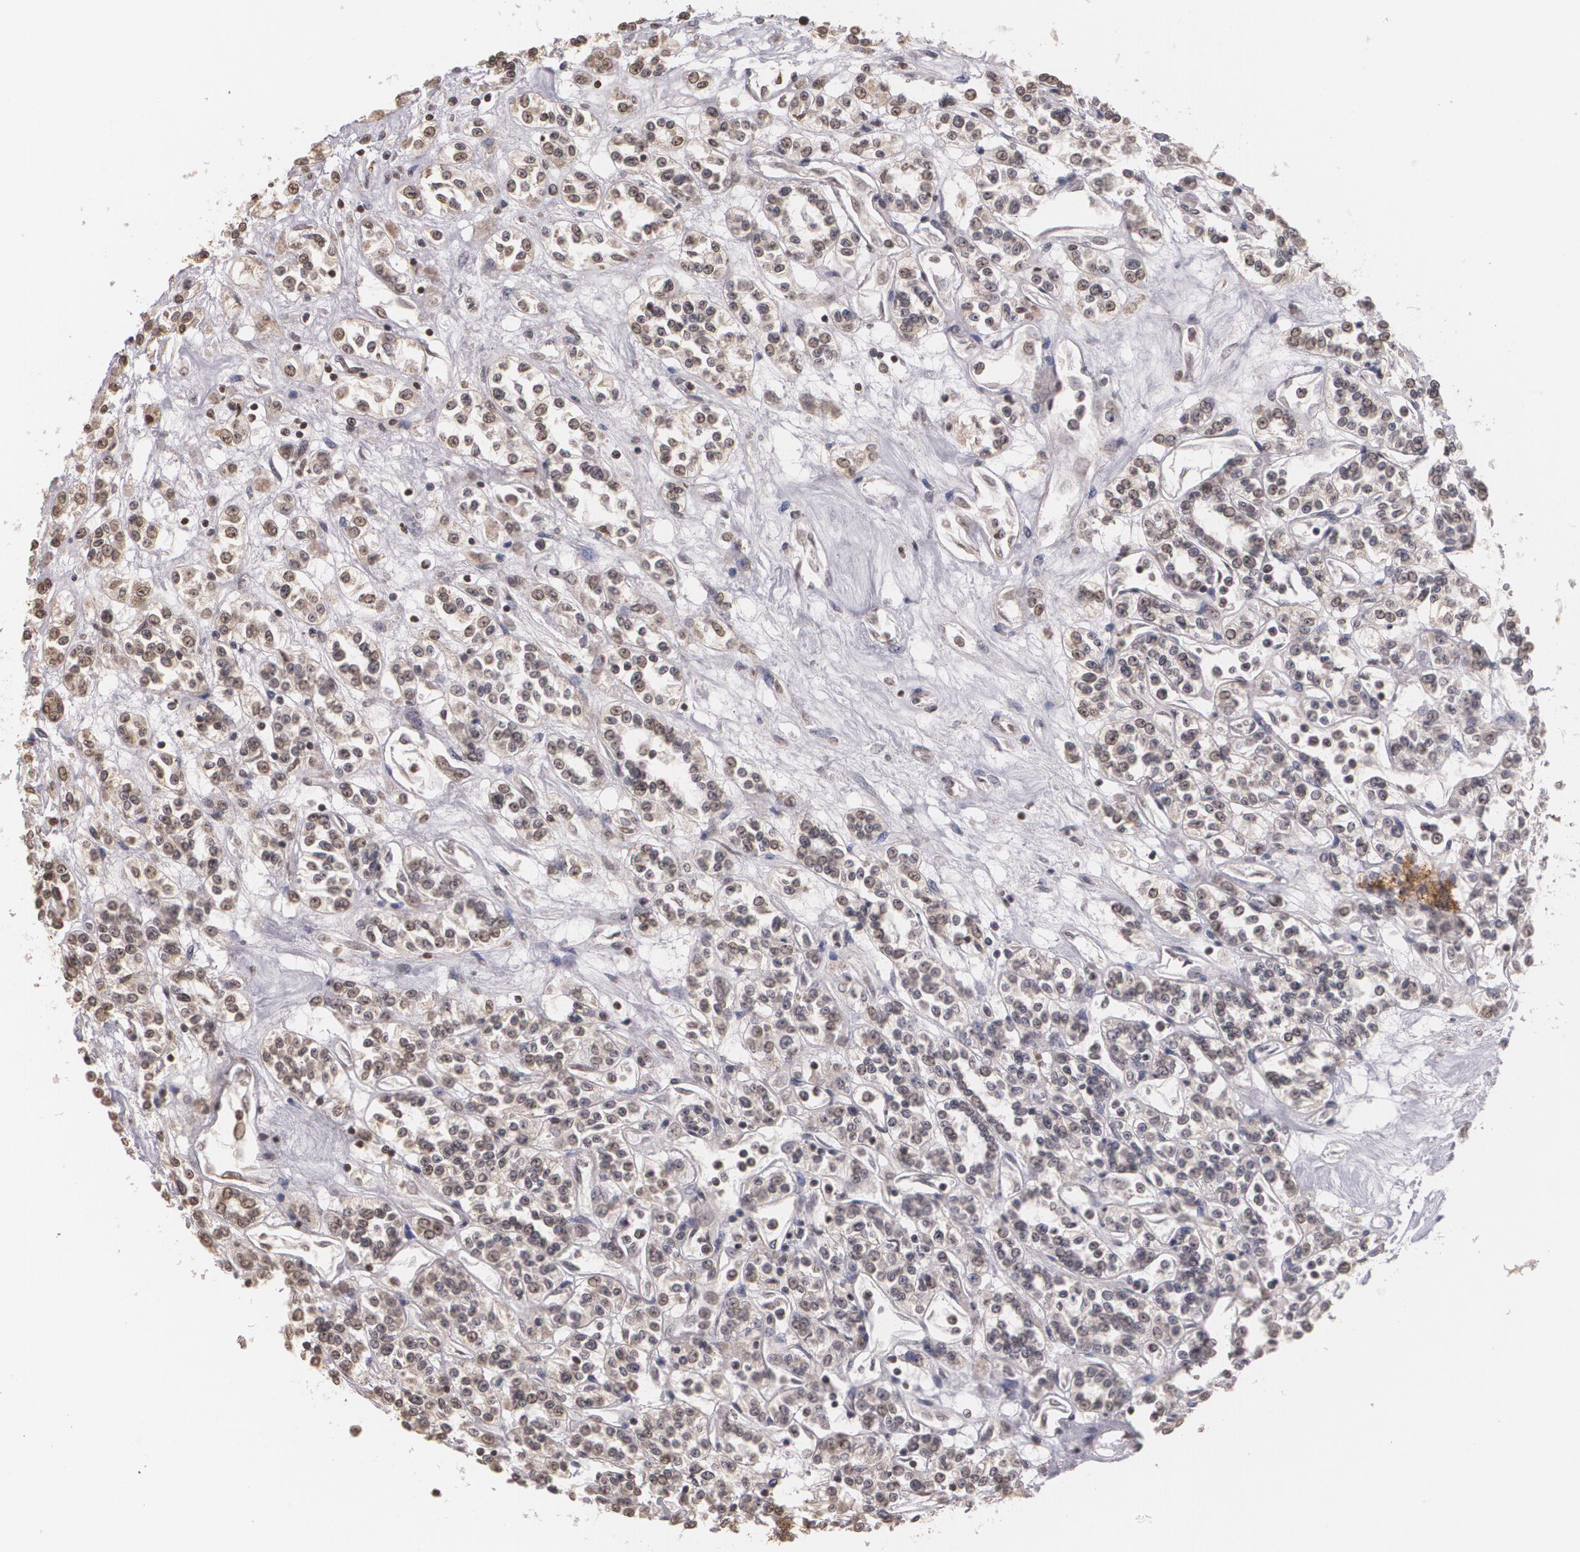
{"staining": {"intensity": "weak", "quantity": "<25%", "location": "nuclear"}, "tissue": "renal cancer", "cell_type": "Tumor cells", "image_type": "cancer", "snomed": [{"axis": "morphology", "description": "Adenocarcinoma, NOS"}, {"axis": "topography", "description": "Kidney"}], "caption": "A high-resolution photomicrograph shows immunohistochemistry (IHC) staining of renal cancer (adenocarcinoma), which demonstrates no significant staining in tumor cells.", "gene": "THRB", "patient": {"sex": "female", "age": 76}}